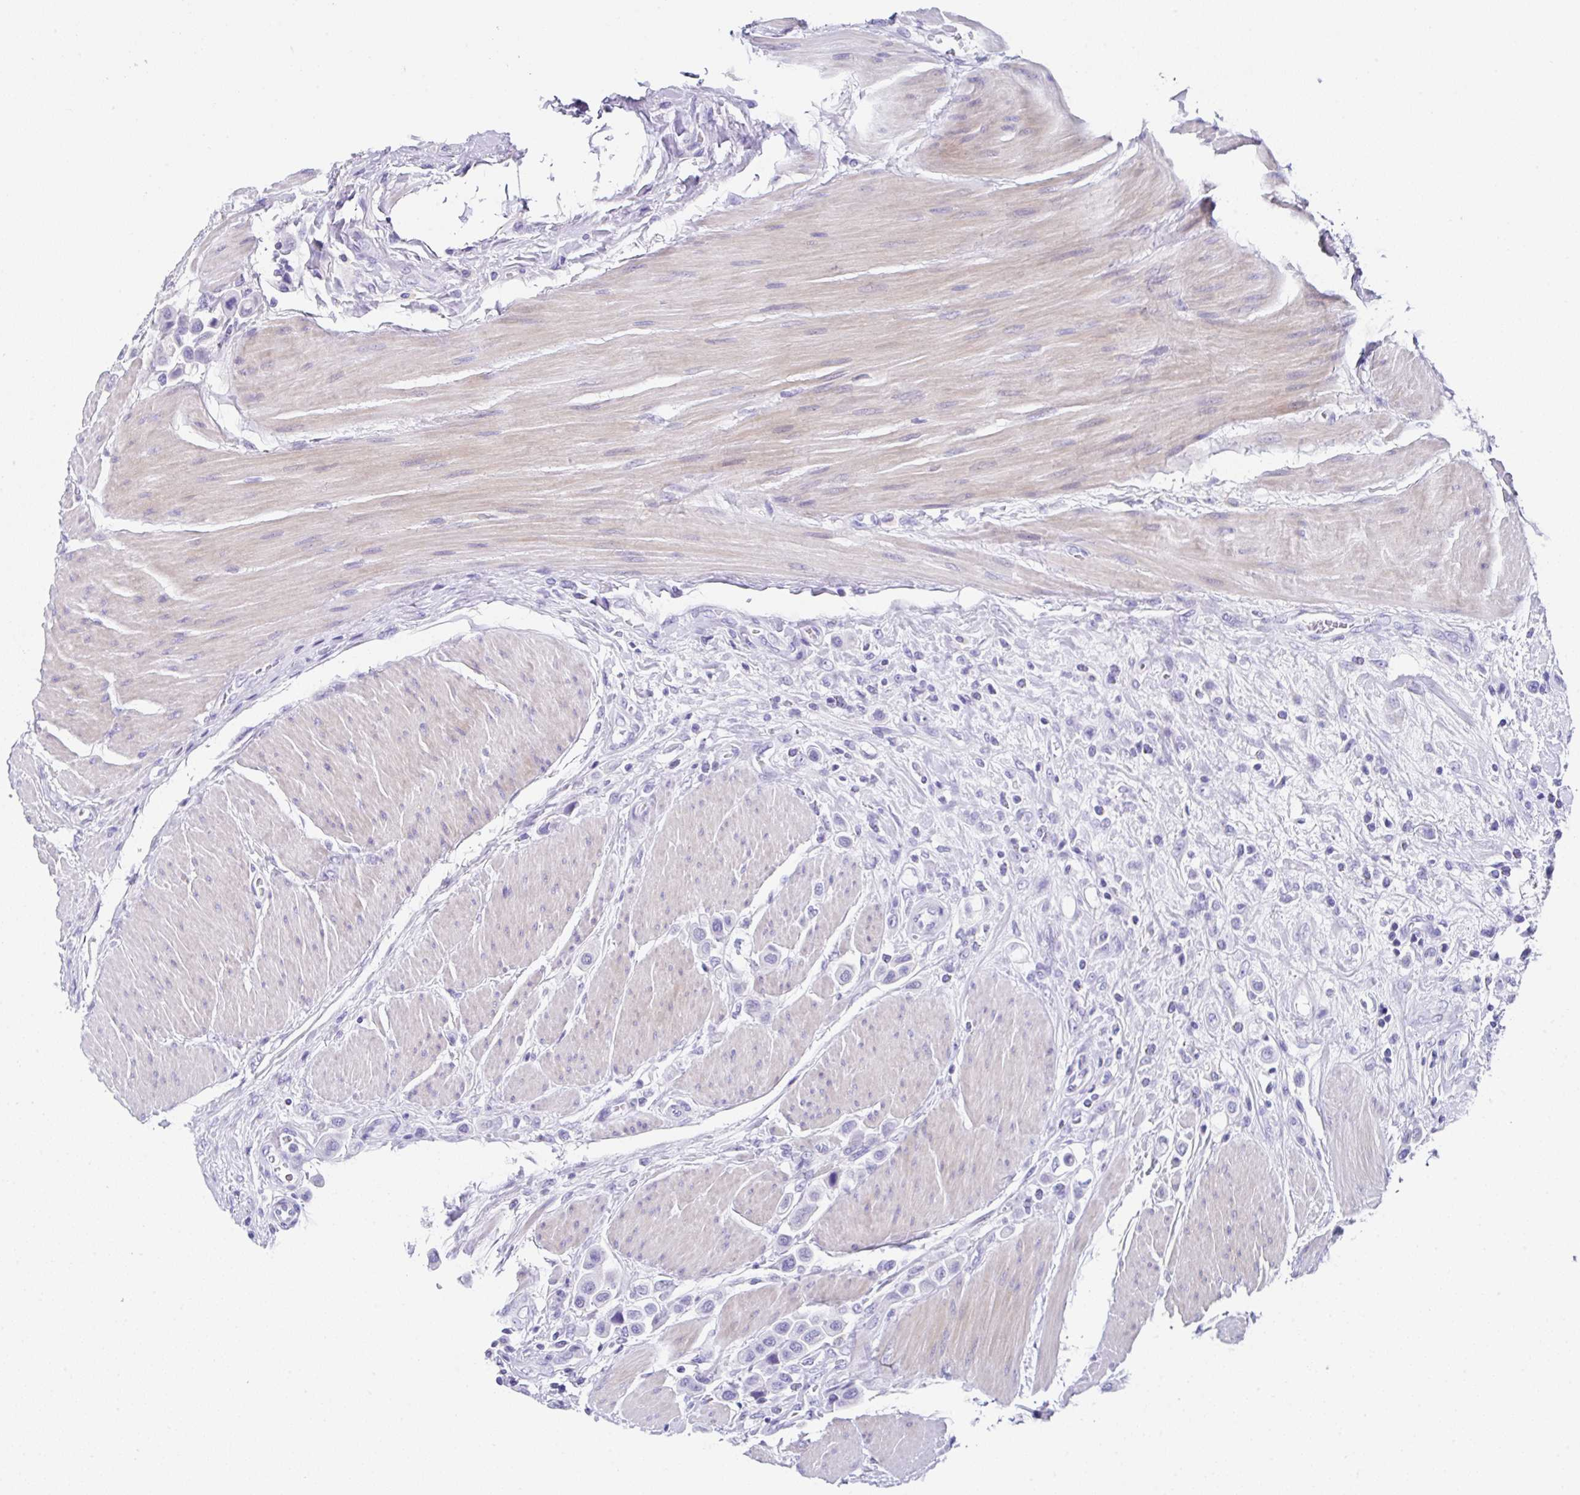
{"staining": {"intensity": "negative", "quantity": "none", "location": "none"}, "tissue": "urothelial cancer", "cell_type": "Tumor cells", "image_type": "cancer", "snomed": [{"axis": "morphology", "description": "Urothelial carcinoma, High grade"}, {"axis": "topography", "description": "Urinary bladder"}], "caption": "DAB (3,3'-diaminobenzidine) immunohistochemical staining of human high-grade urothelial carcinoma shows no significant expression in tumor cells.", "gene": "UGT3A1", "patient": {"sex": "male", "age": 50}}